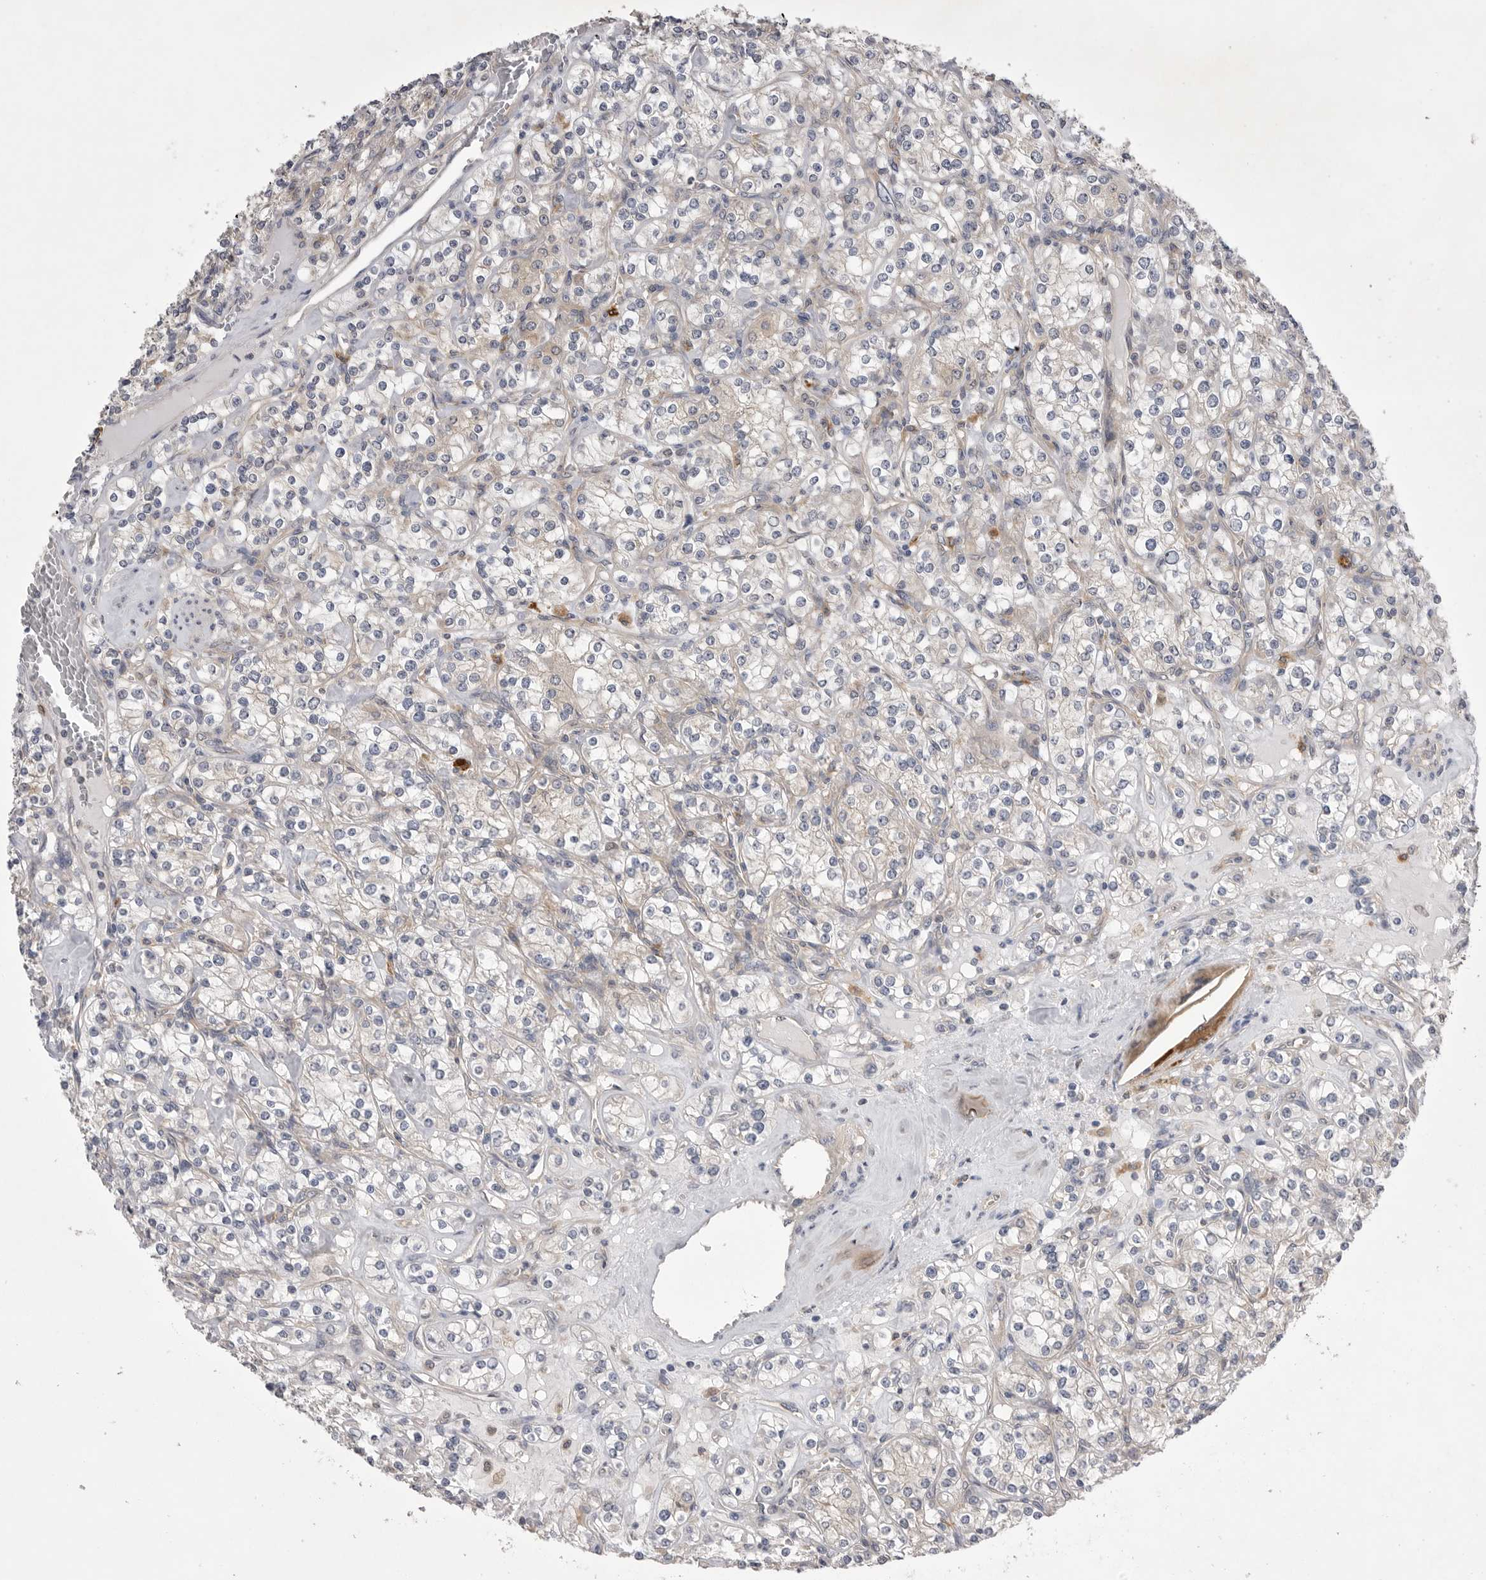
{"staining": {"intensity": "weak", "quantity": "<25%", "location": "cytoplasmic/membranous"}, "tissue": "renal cancer", "cell_type": "Tumor cells", "image_type": "cancer", "snomed": [{"axis": "morphology", "description": "Adenocarcinoma, NOS"}, {"axis": "topography", "description": "Kidney"}], "caption": "Human adenocarcinoma (renal) stained for a protein using immunohistochemistry (IHC) displays no staining in tumor cells.", "gene": "VAC14", "patient": {"sex": "male", "age": 77}}